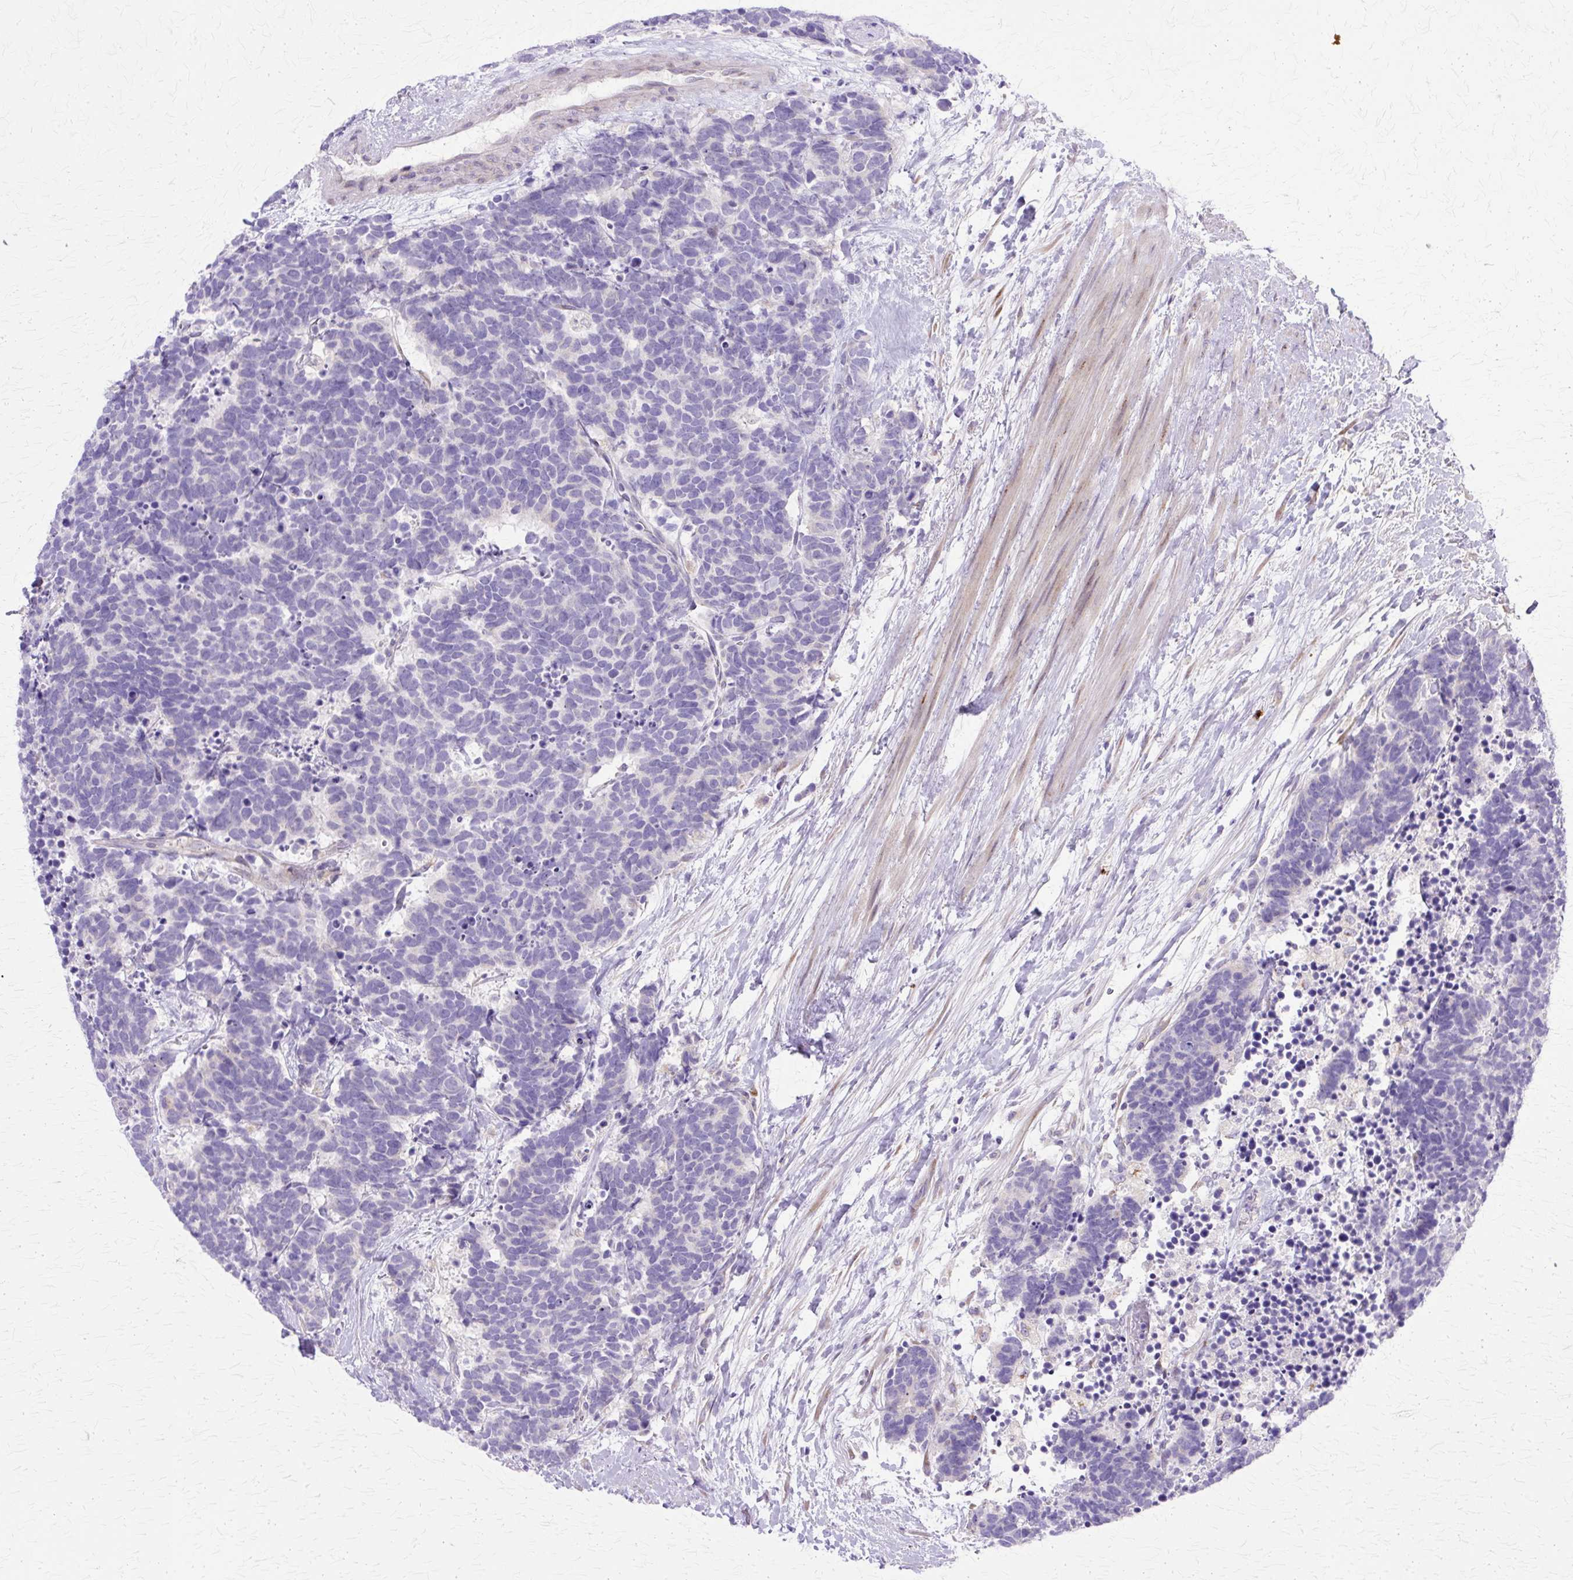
{"staining": {"intensity": "negative", "quantity": "none", "location": "none"}, "tissue": "carcinoid", "cell_type": "Tumor cells", "image_type": "cancer", "snomed": [{"axis": "morphology", "description": "Carcinoma, NOS"}, {"axis": "morphology", "description": "Carcinoid, malignant, NOS"}, {"axis": "topography", "description": "Prostate"}], "caption": "Immunohistochemistry (IHC) of carcinoma displays no positivity in tumor cells. (Immunohistochemistry, brightfield microscopy, high magnification).", "gene": "TBC1D3G", "patient": {"sex": "male", "age": 57}}